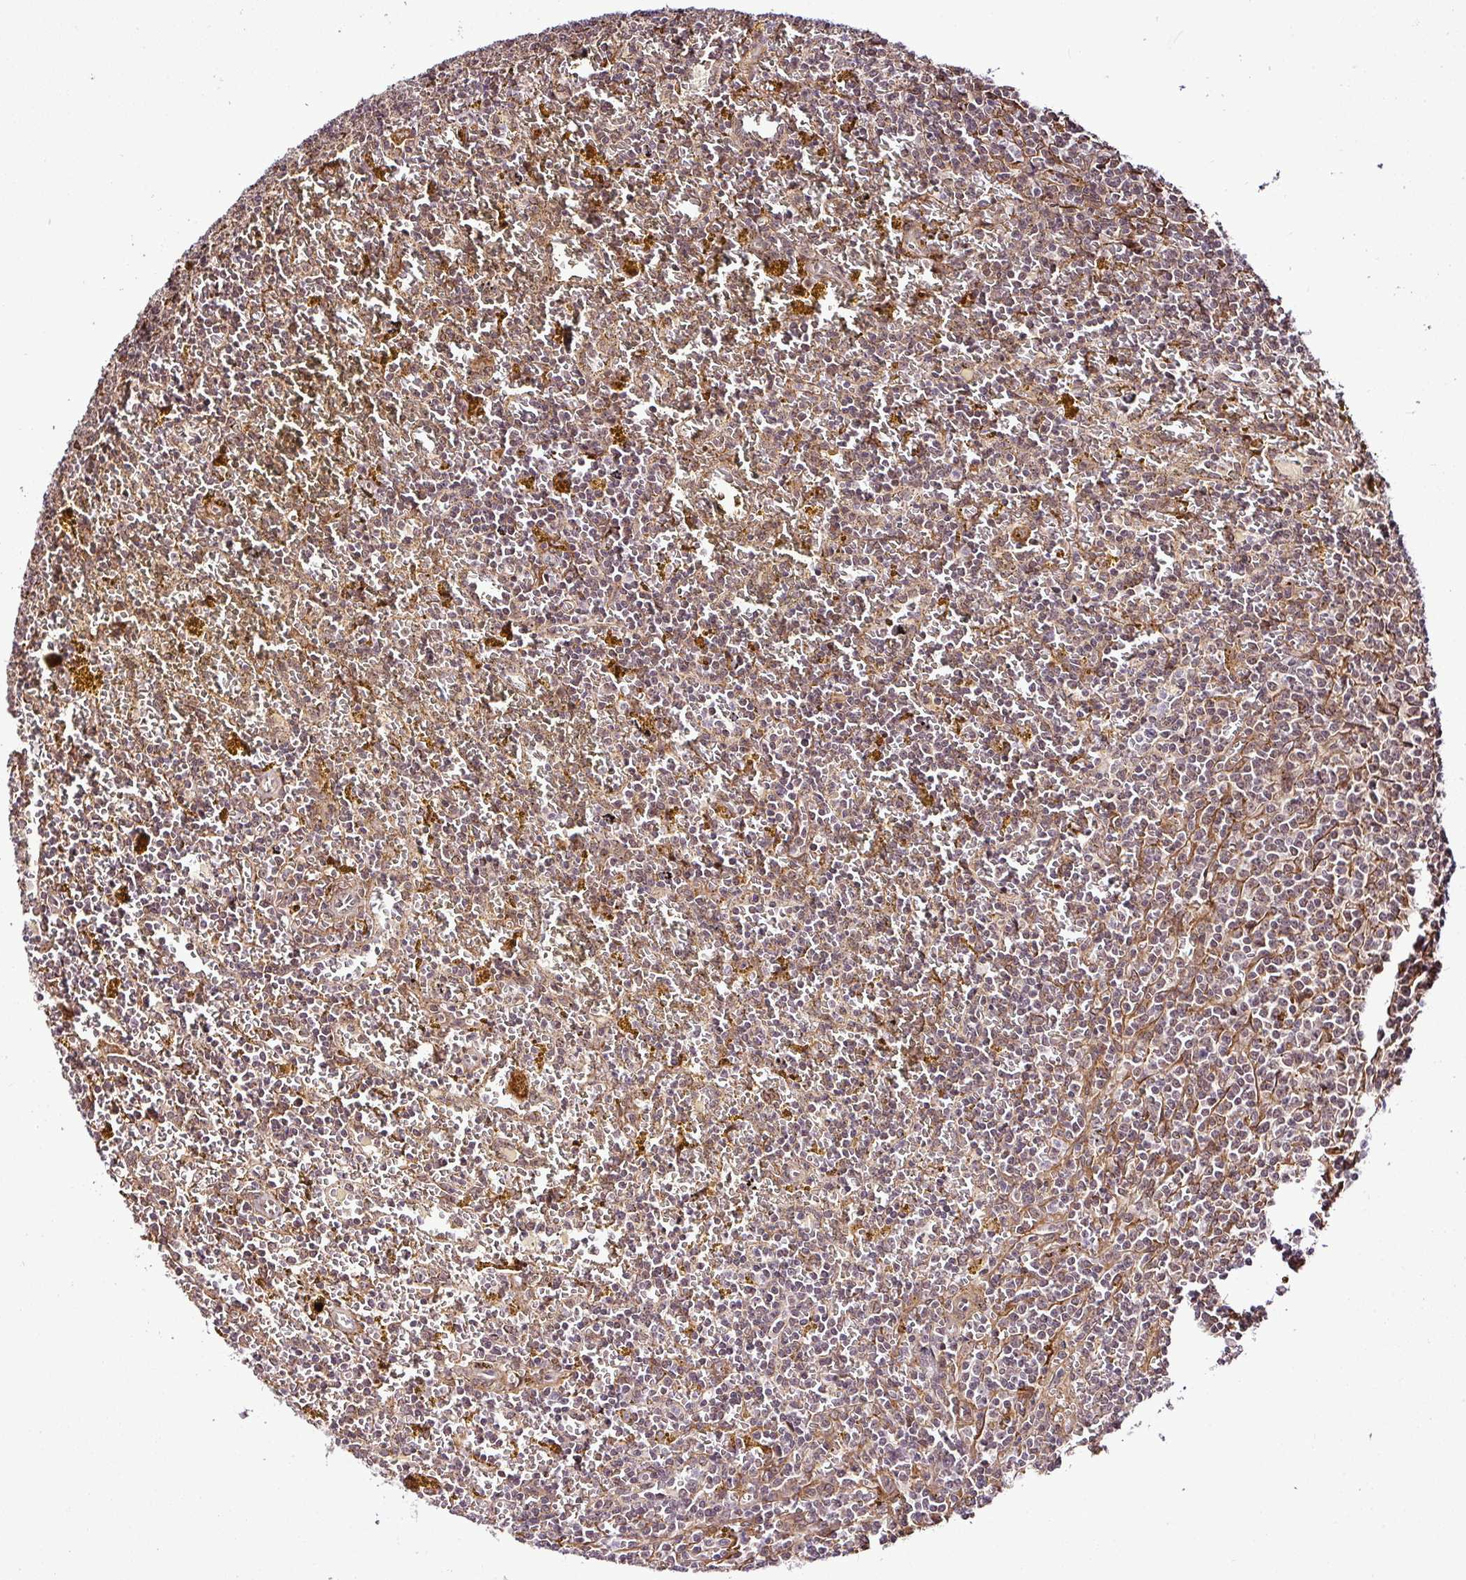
{"staining": {"intensity": "weak", "quantity": "<25%", "location": "cytoplasmic/membranous,nuclear"}, "tissue": "lymphoma", "cell_type": "Tumor cells", "image_type": "cancer", "snomed": [{"axis": "morphology", "description": "Malignant lymphoma, non-Hodgkin's type, Low grade"}, {"axis": "topography", "description": "Spleen"}, {"axis": "topography", "description": "Lymph node"}], "caption": "The IHC histopathology image has no significant staining in tumor cells of low-grade malignant lymphoma, non-Hodgkin's type tissue.", "gene": "FAM153A", "patient": {"sex": "female", "age": 66}}